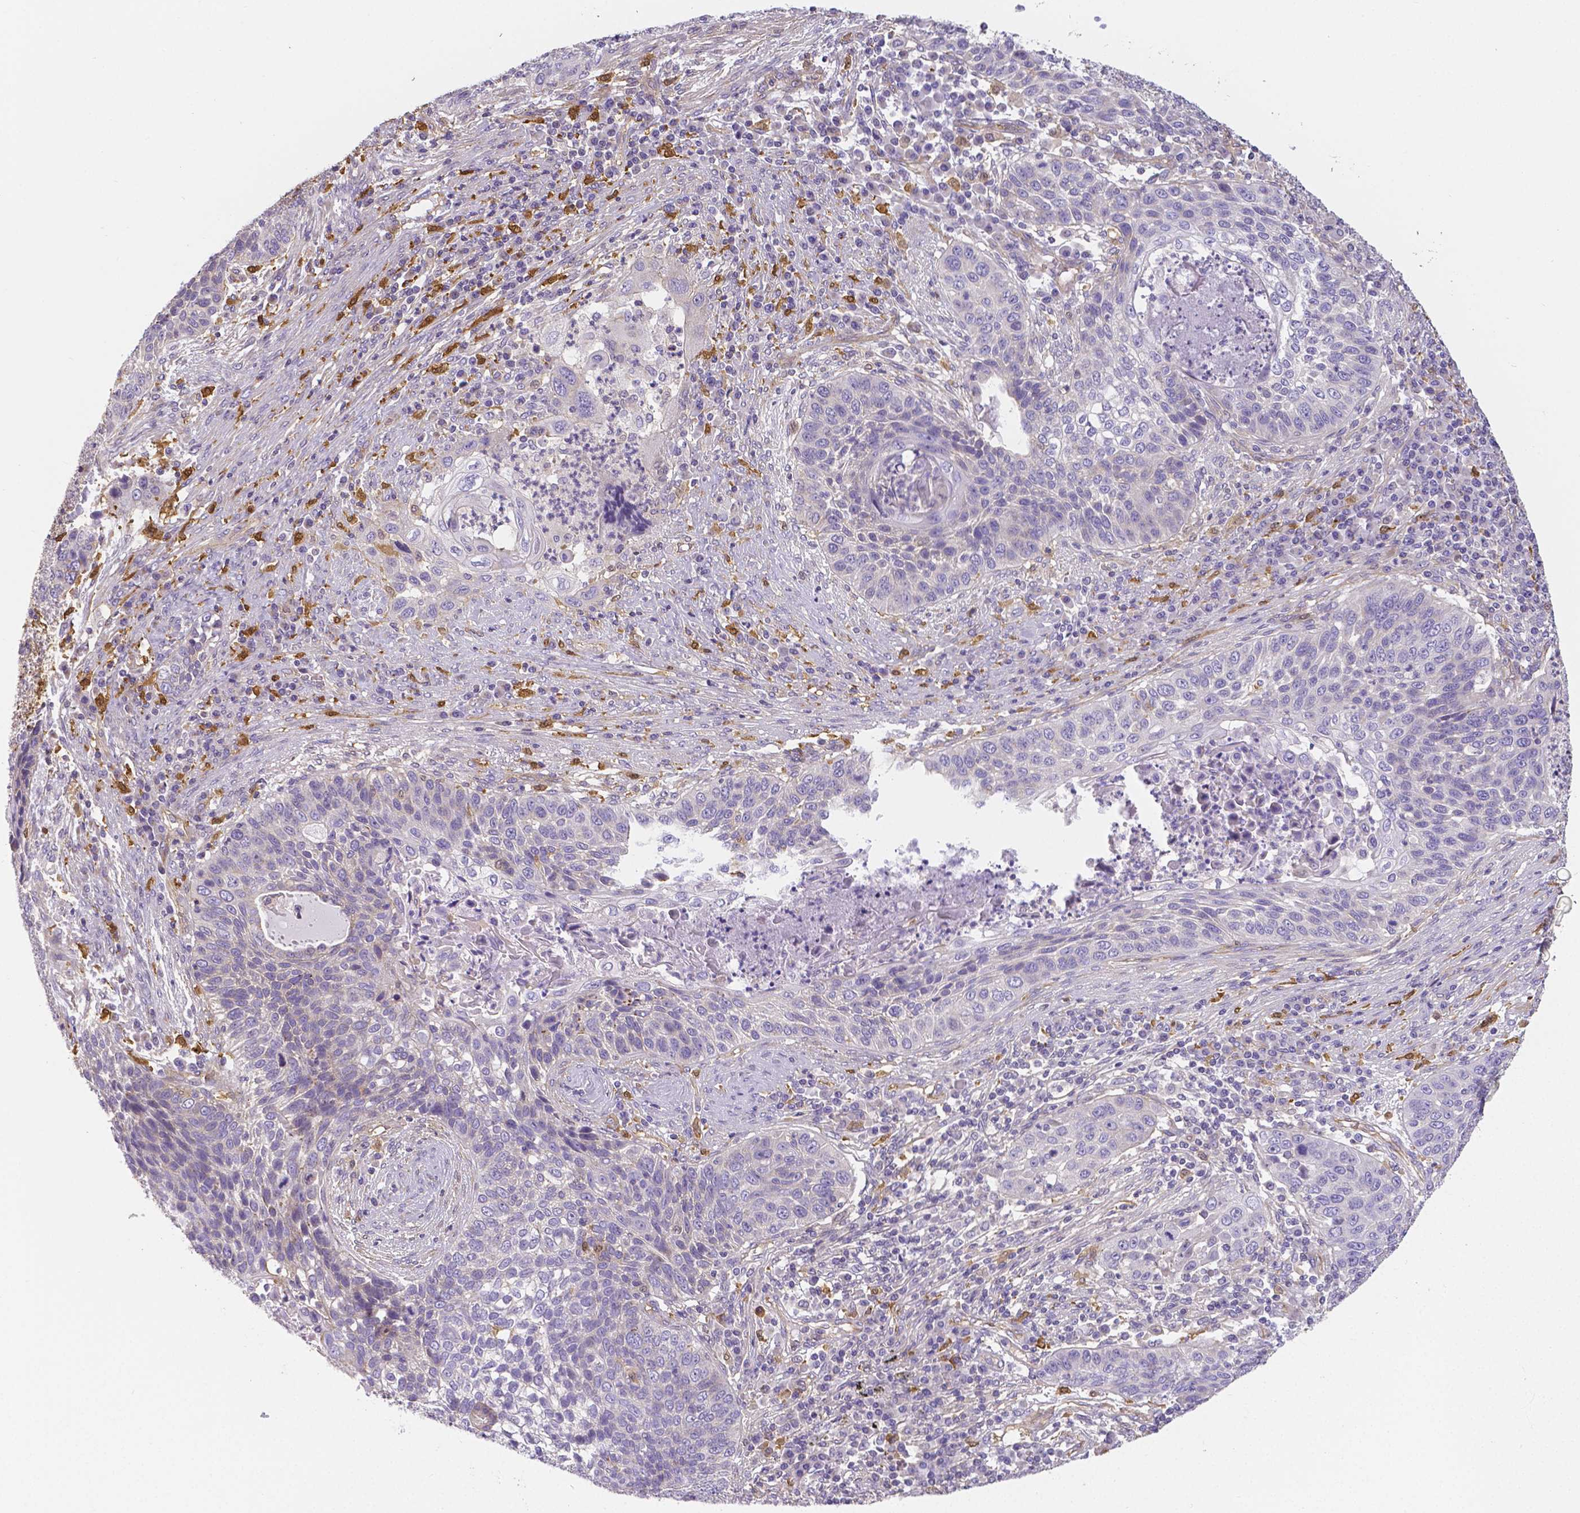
{"staining": {"intensity": "negative", "quantity": "none", "location": "none"}, "tissue": "lung cancer", "cell_type": "Tumor cells", "image_type": "cancer", "snomed": [{"axis": "morphology", "description": "Squamous cell carcinoma, NOS"}, {"axis": "morphology", "description": "Squamous cell carcinoma, metastatic, NOS"}, {"axis": "topography", "description": "Lung"}, {"axis": "topography", "description": "Pleura, NOS"}], "caption": "Human lung metastatic squamous cell carcinoma stained for a protein using immunohistochemistry displays no expression in tumor cells.", "gene": "CRMP1", "patient": {"sex": "male", "age": 72}}